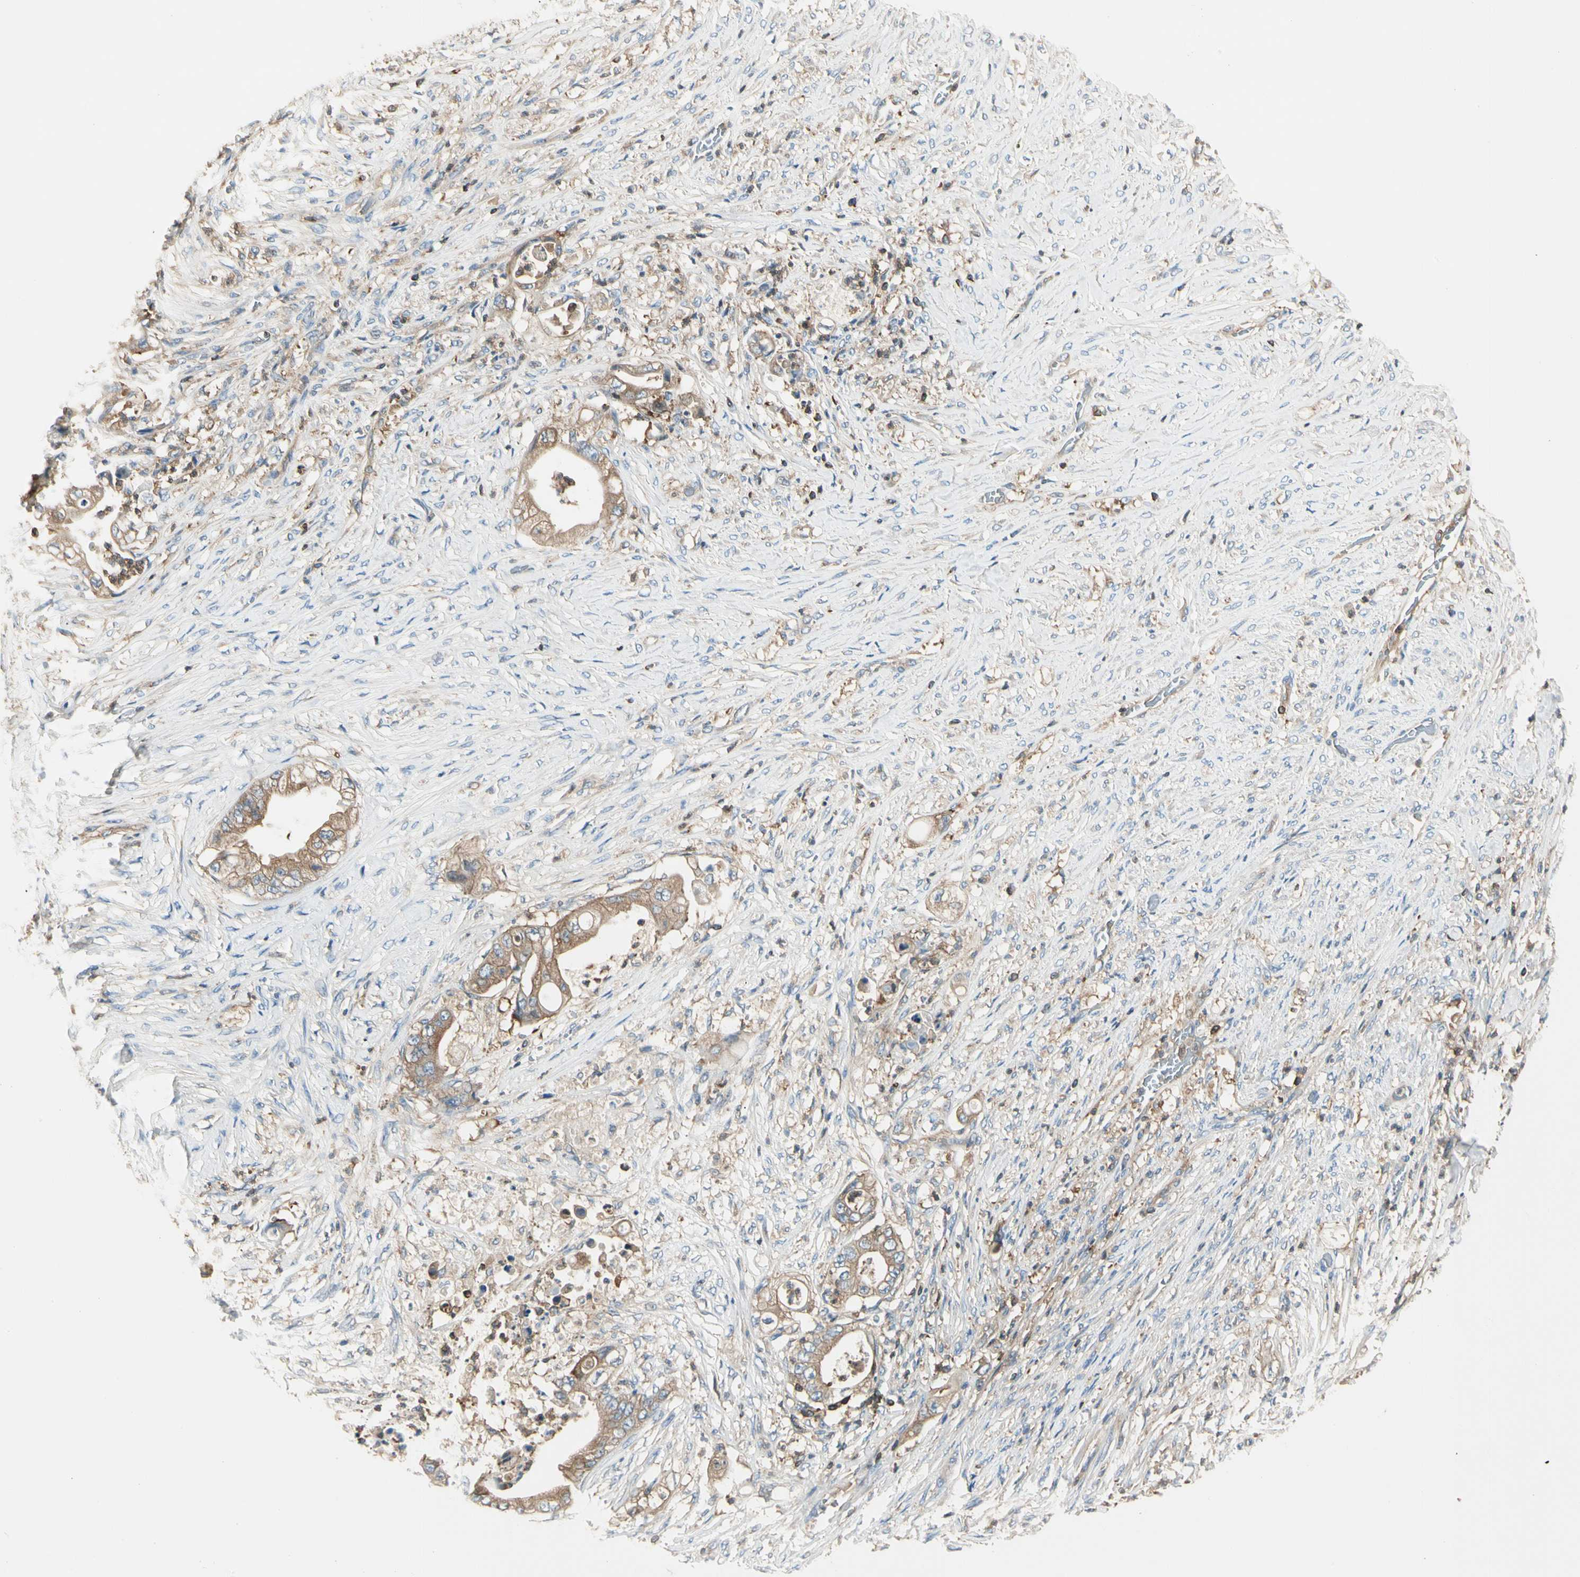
{"staining": {"intensity": "moderate", "quantity": ">75%", "location": "cytoplasmic/membranous"}, "tissue": "stomach cancer", "cell_type": "Tumor cells", "image_type": "cancer", "snomed": [{"axis": "morphology", "description": "Adenocarcinoma, NOS"}, {"axis": "topography", "description": "Stomach"}], "caption": "Protein expression analysis of human stomach adenocarcinoma reveals moderate cytoplasmic/membranous positivity in about >75% of tumor cells. Immunohistochemistry stains the protein in brown and the nuclei are stained blue.", "gene": "CAPZA2", "patient": {"sex": "female", "age": 73}}